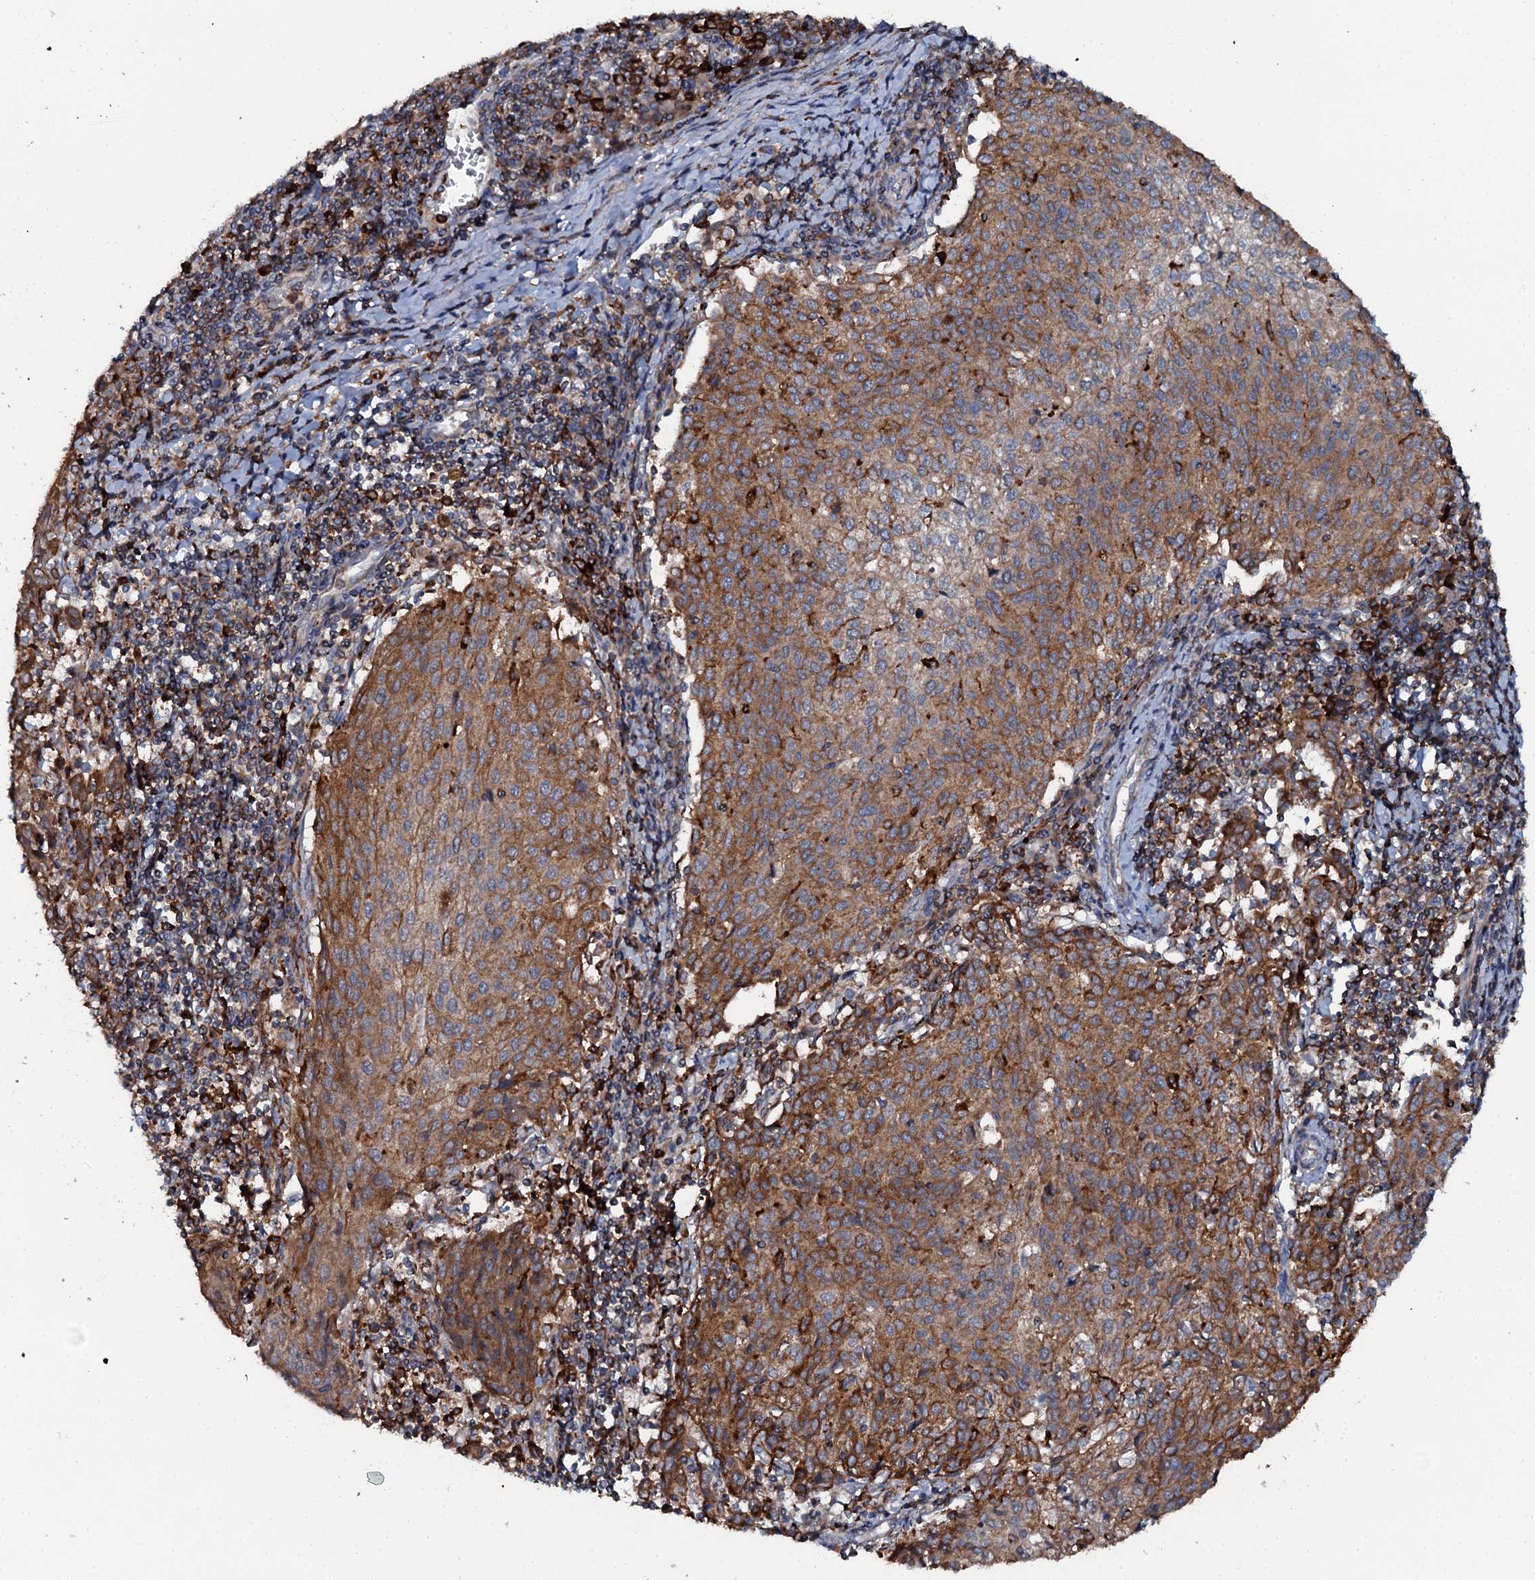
{"staining": {"intensity": "moderate", "quantity": ">75%", "location": "cytoplasmic/membranous"}, "tissue": "cervical cancer", "cell_type": "Tumor cells", "image_type": "cancer", "snomed": [{"axis": "morphology", "description": "Squamous cell carcinoma, NOS"}, {"axis": "topography", "description": "Cervix"}], "caption": "Moderate cytoplasmic/membranous protein positivity is identified in about >75% of tumor cells in cervical cancer. (brown staining indicates protein expression, while blue staining denotes nuclei).", "gene": "VAMP8", "patient": {"sex": "female", "age": 46}}